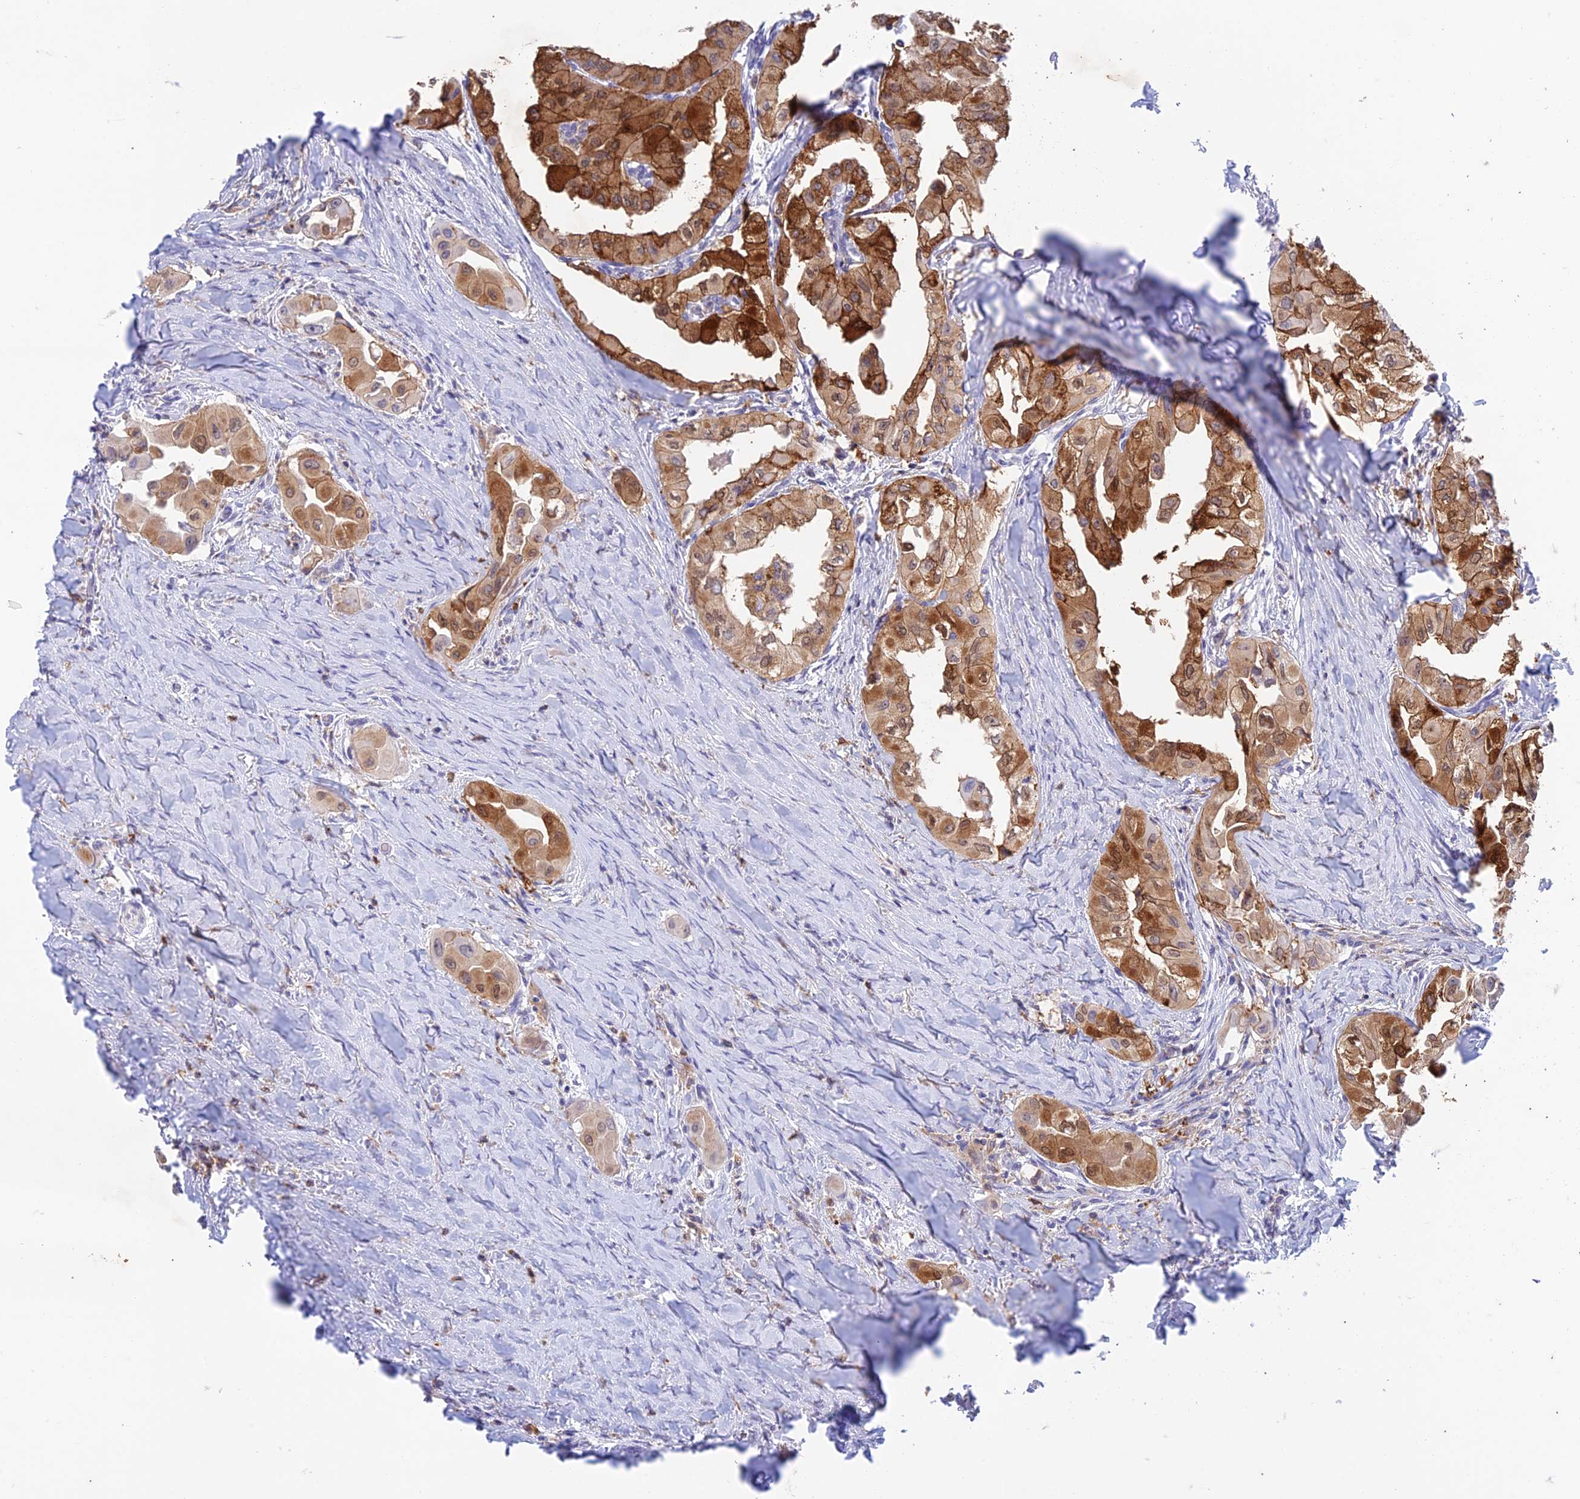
{"staining": {"intensity": "moderate", "quantity": ">75%", "location": "cytoplasmic/membranous,nuclear"}, "tissue": "thyroid cancer", "cell_type": "Tumor cells", "image_type": "cancer", "snomed": [{"axis": "morphology", "description": "Papillary adenocarcinoma, NOS"}, {"axis": "topography", "description": "Thyroid gland"}], "caption": "This photomicrograph reveals thyroid cancer stained with IHC to label a protein in brown. The cytoplasmic/membranous and nuclear of tumor cells show moderate positivity for the protein. Nuclei are counter-stained blue.", "gene": "FGF7", "patient": {"sex": "female", "age": 59}}